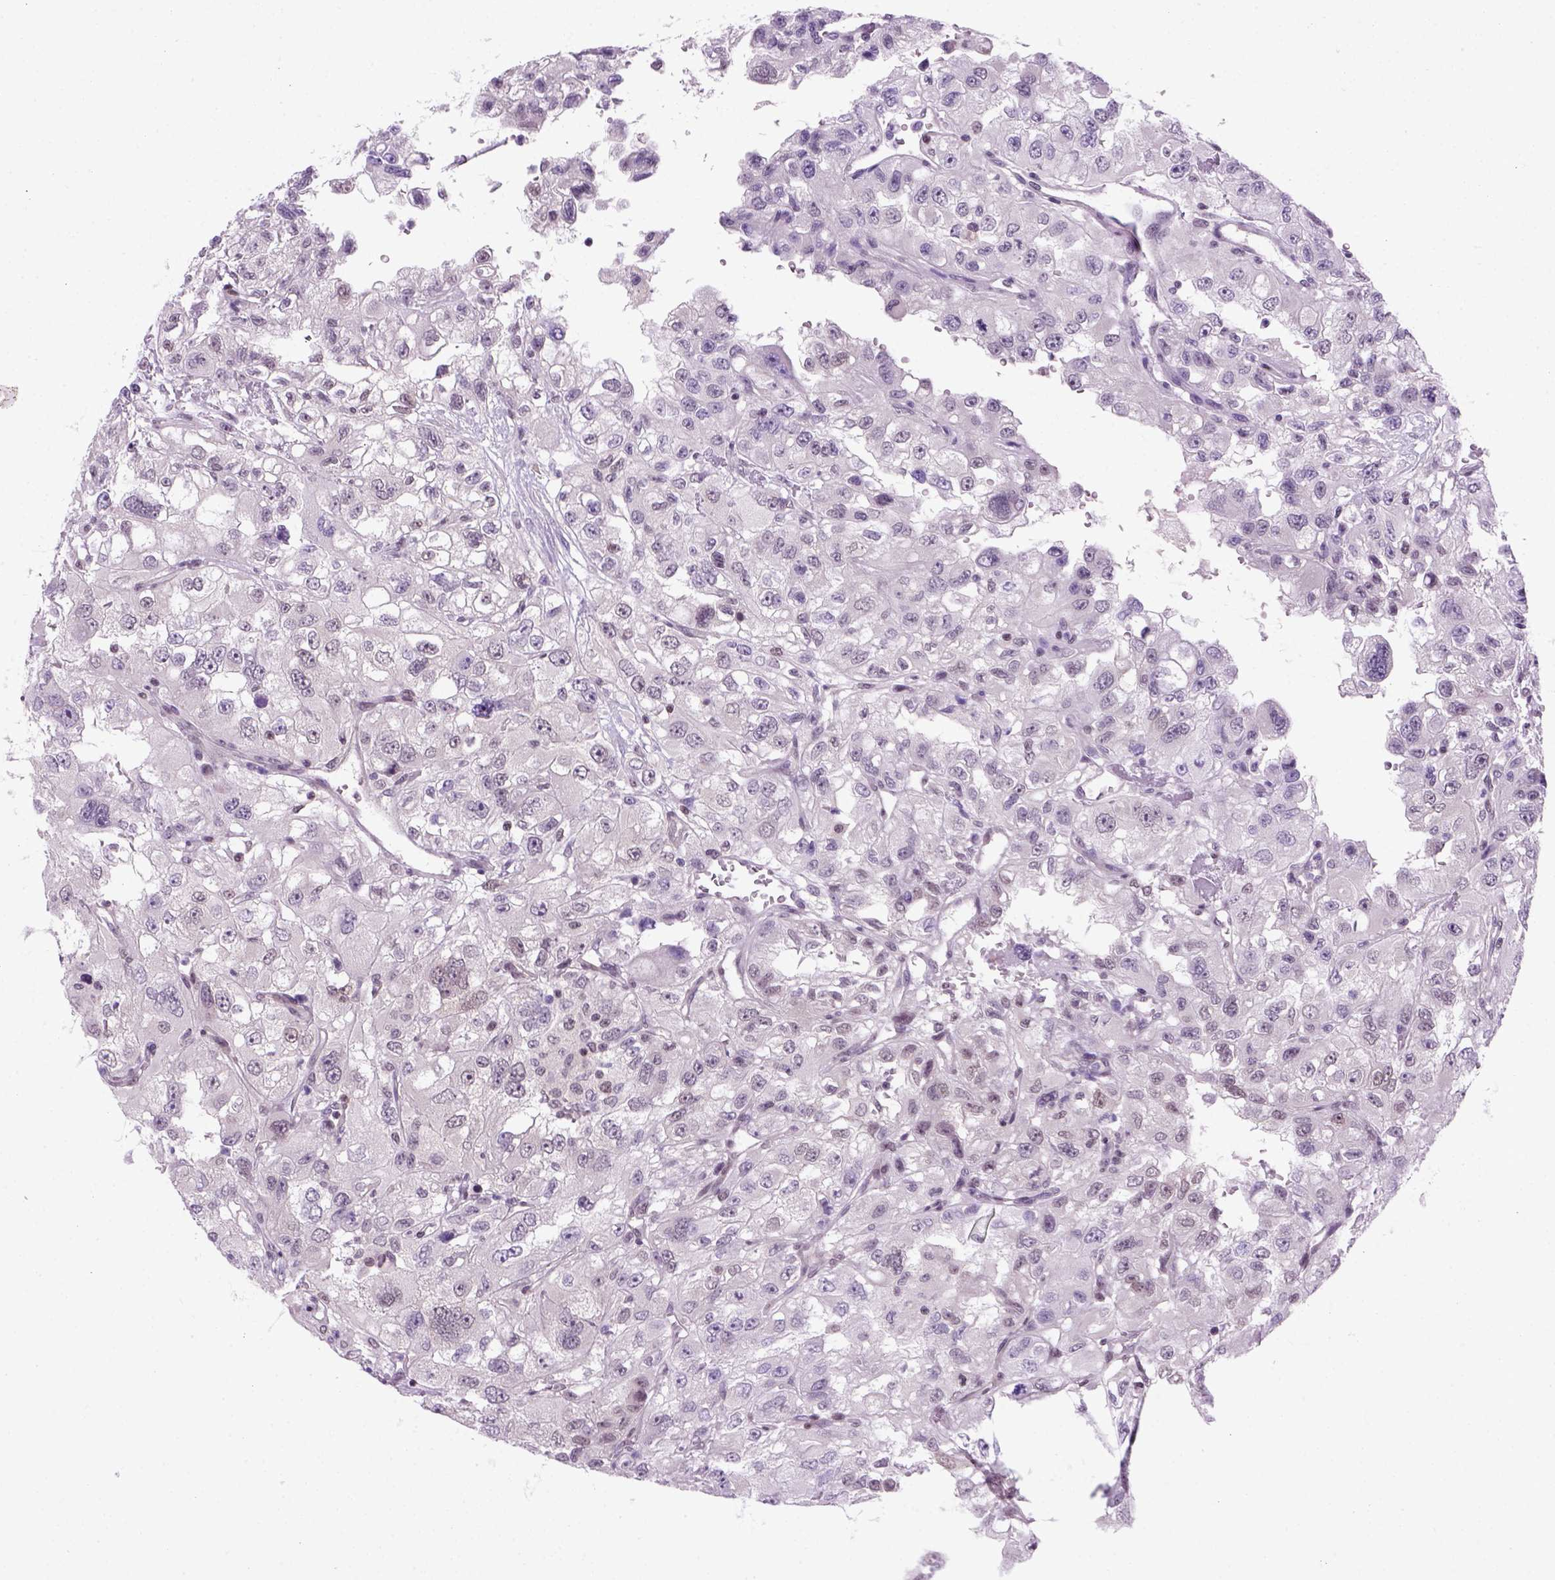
{"staining": {"intensity": "negative", "quantity": "none", "location": "none"}, "tissue": "renal cancer", "cell_type": "Tumor cells", "image_type": "cancer", "snomed": [{"axis": "morphology", "description": "Adenocarcinoma, NOS"}, {"axis": "topography", "description": "Kidney"}], "caption": "An image of renal adenocarcinoma stained for a protein reveals no brown staining in tumor cells.", "gene": "MGMT", "patient": {"sex": "male", "age": 64}}